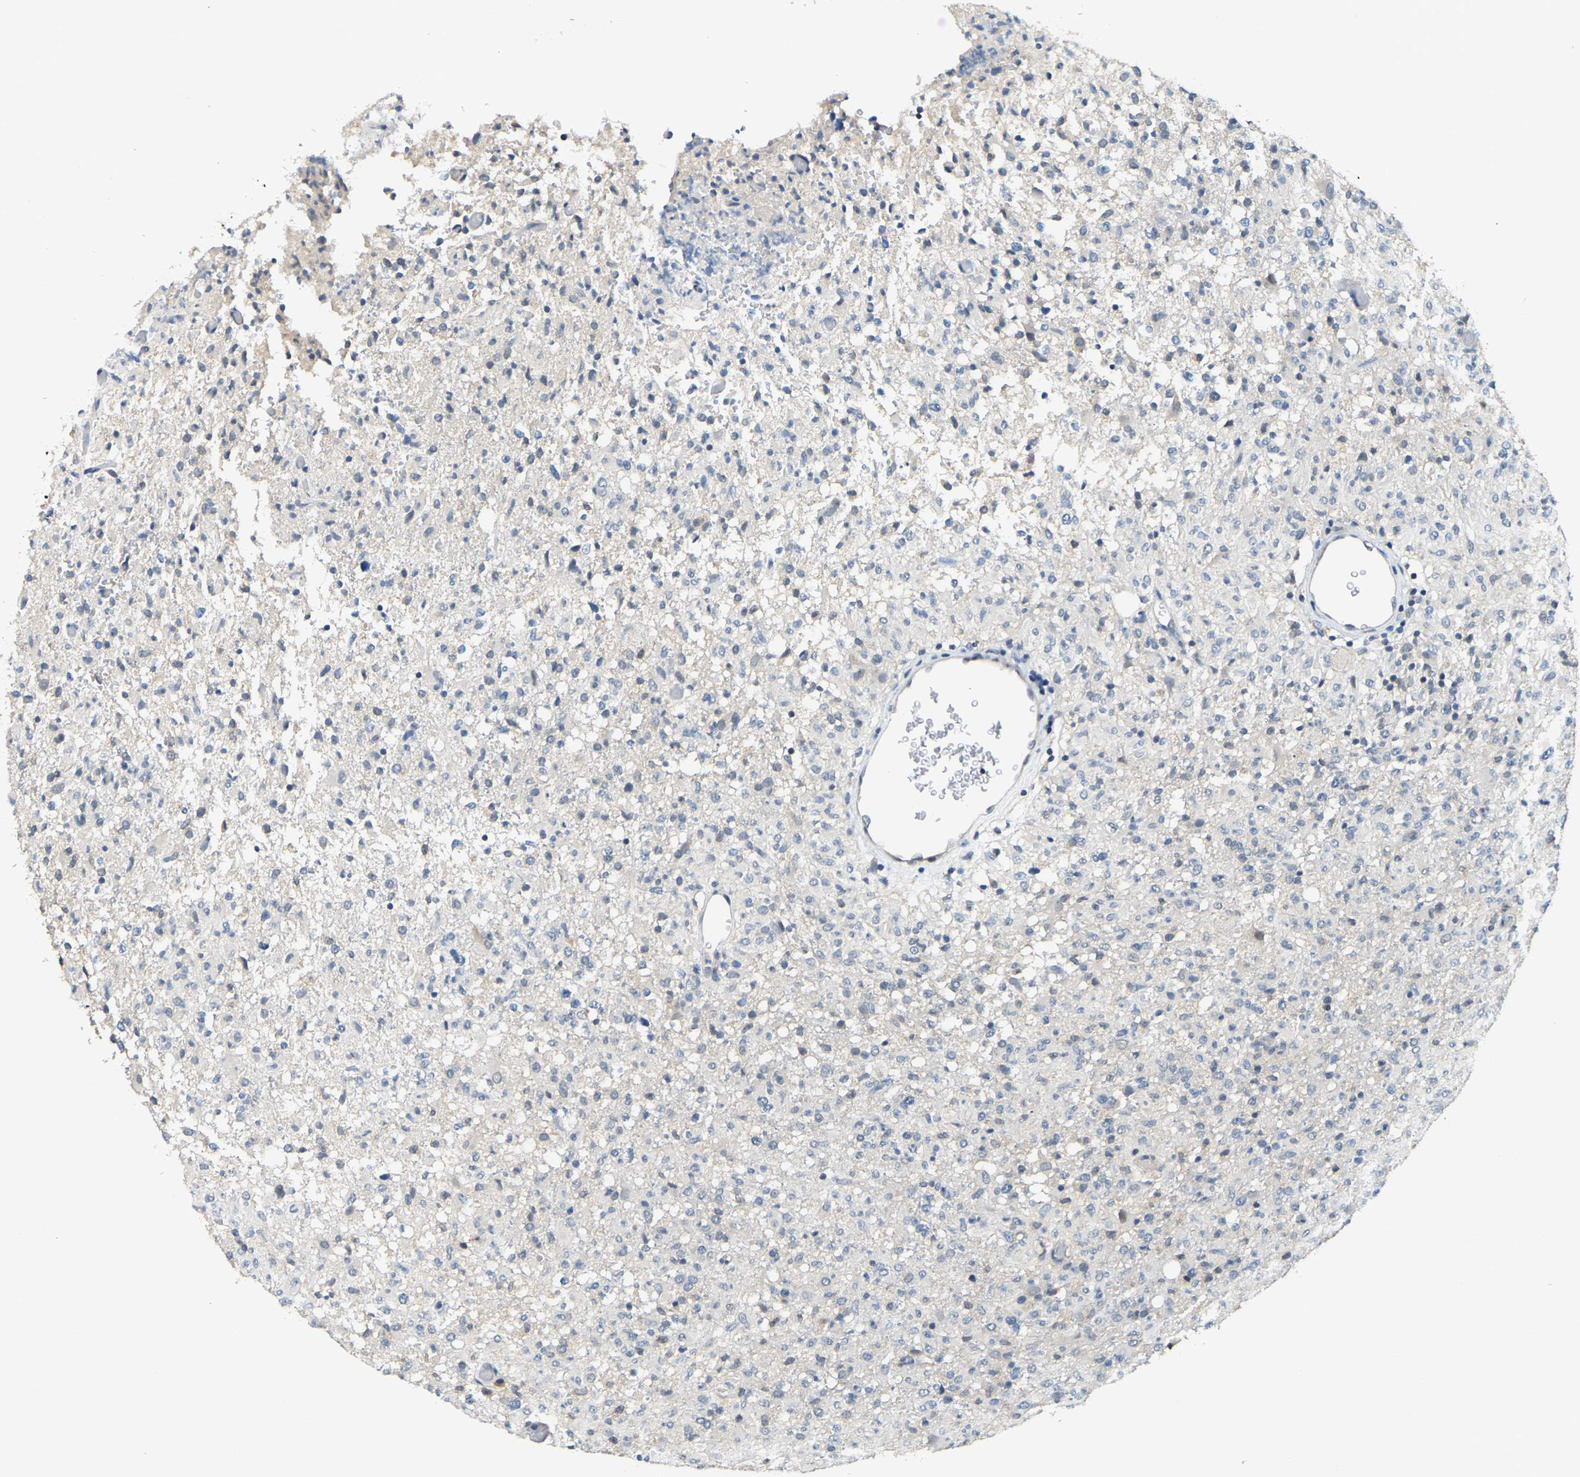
{"staining": {"intensity": "negative", "quantity": "none", "location": "none"}, "tissue": "glioma", "cell_type": "Tumor cells", "image_type": "cancer", "snomed": [{"axis": "morphology", "description": "Glioma, malignant, High grade"}, {"axis": "topography", "description": "Brain"}], "caption": "This histopathology image is of glioma stained with IHC to label a protein in brown with the nuclei are counter-stained blue. There is no expression in tumor cells.", "gene": "AHNAK", "patient": {"sex": "female", "age": 57}}